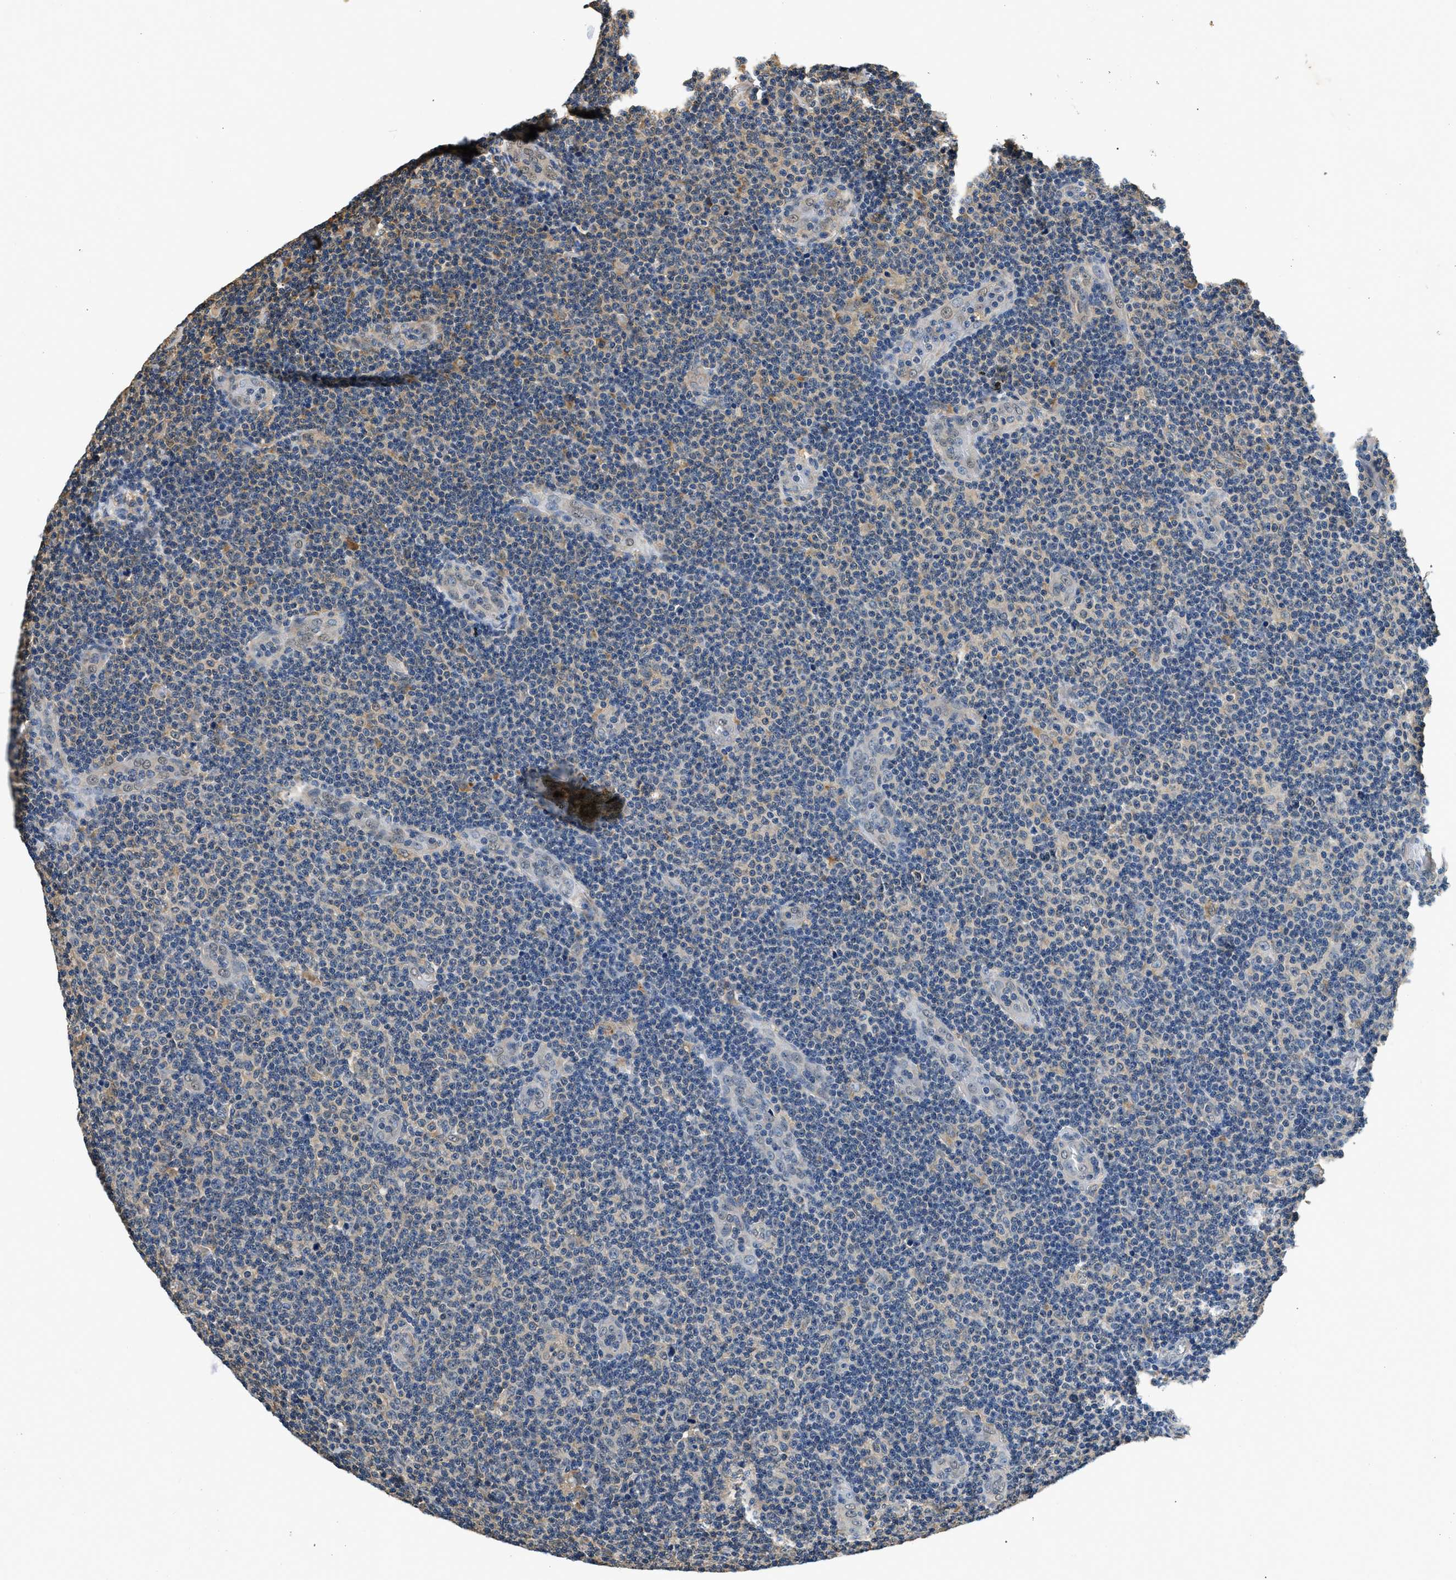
{"staining": {"intensity": "negative", "quantity": "none", "location": "none"}, "tissue": "lymphoma", "cell_type": "Tumor cells", "image_type": "cancer", "snomed": [{"axis": "morphology", "description": "Malignant lymphoma, non-Hodgkin's type, Low grade"}, {"axis": "topography", "description": "Lymph node"}], "caption": "Tumor cells are negative for brown protein staining in lymphoma.", "gene": "BCL7C", "patient": {"sex": "male", "age": 83}}